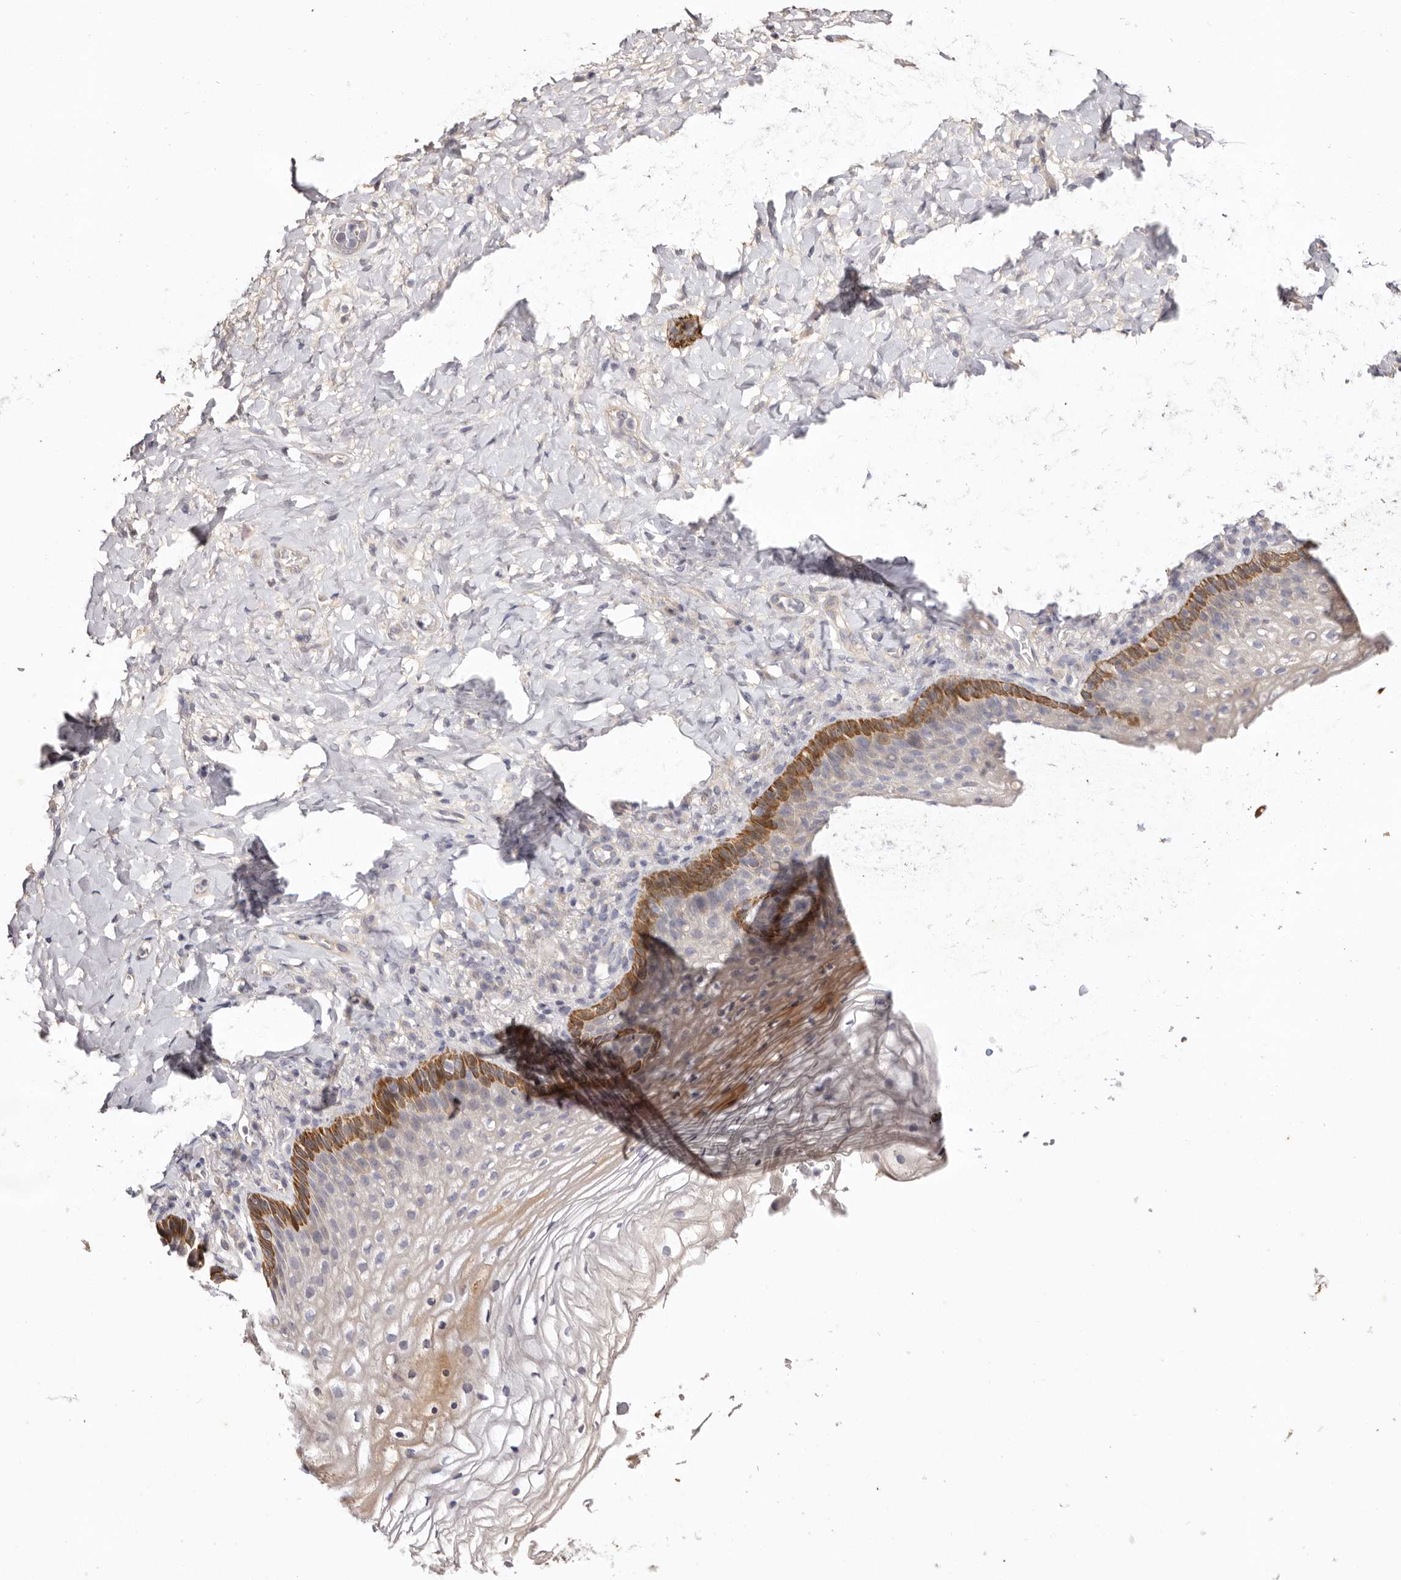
{"staining": {"intensity": "strong", "quantity": "<25%", "location": "cytoplasmic/membranous"}, "tissue": "vagina", "cell_type": "Squamous epithelial cells", "image_type": "normal", "snomed": [{"axis": "morphology", "description": "Normal tissue, NOS"}, {"axis": "topography", "description": "Vagina"}], "caption": "Strong cytoplasmic/membranous positivity is seen in about <25% of squamous epithelial cells in benign vagina. (brown staining indicates protein expression, while blue staining denotes nuclei).", "gene": "STK16", "patient": {"sex": "female", "age": 60}}